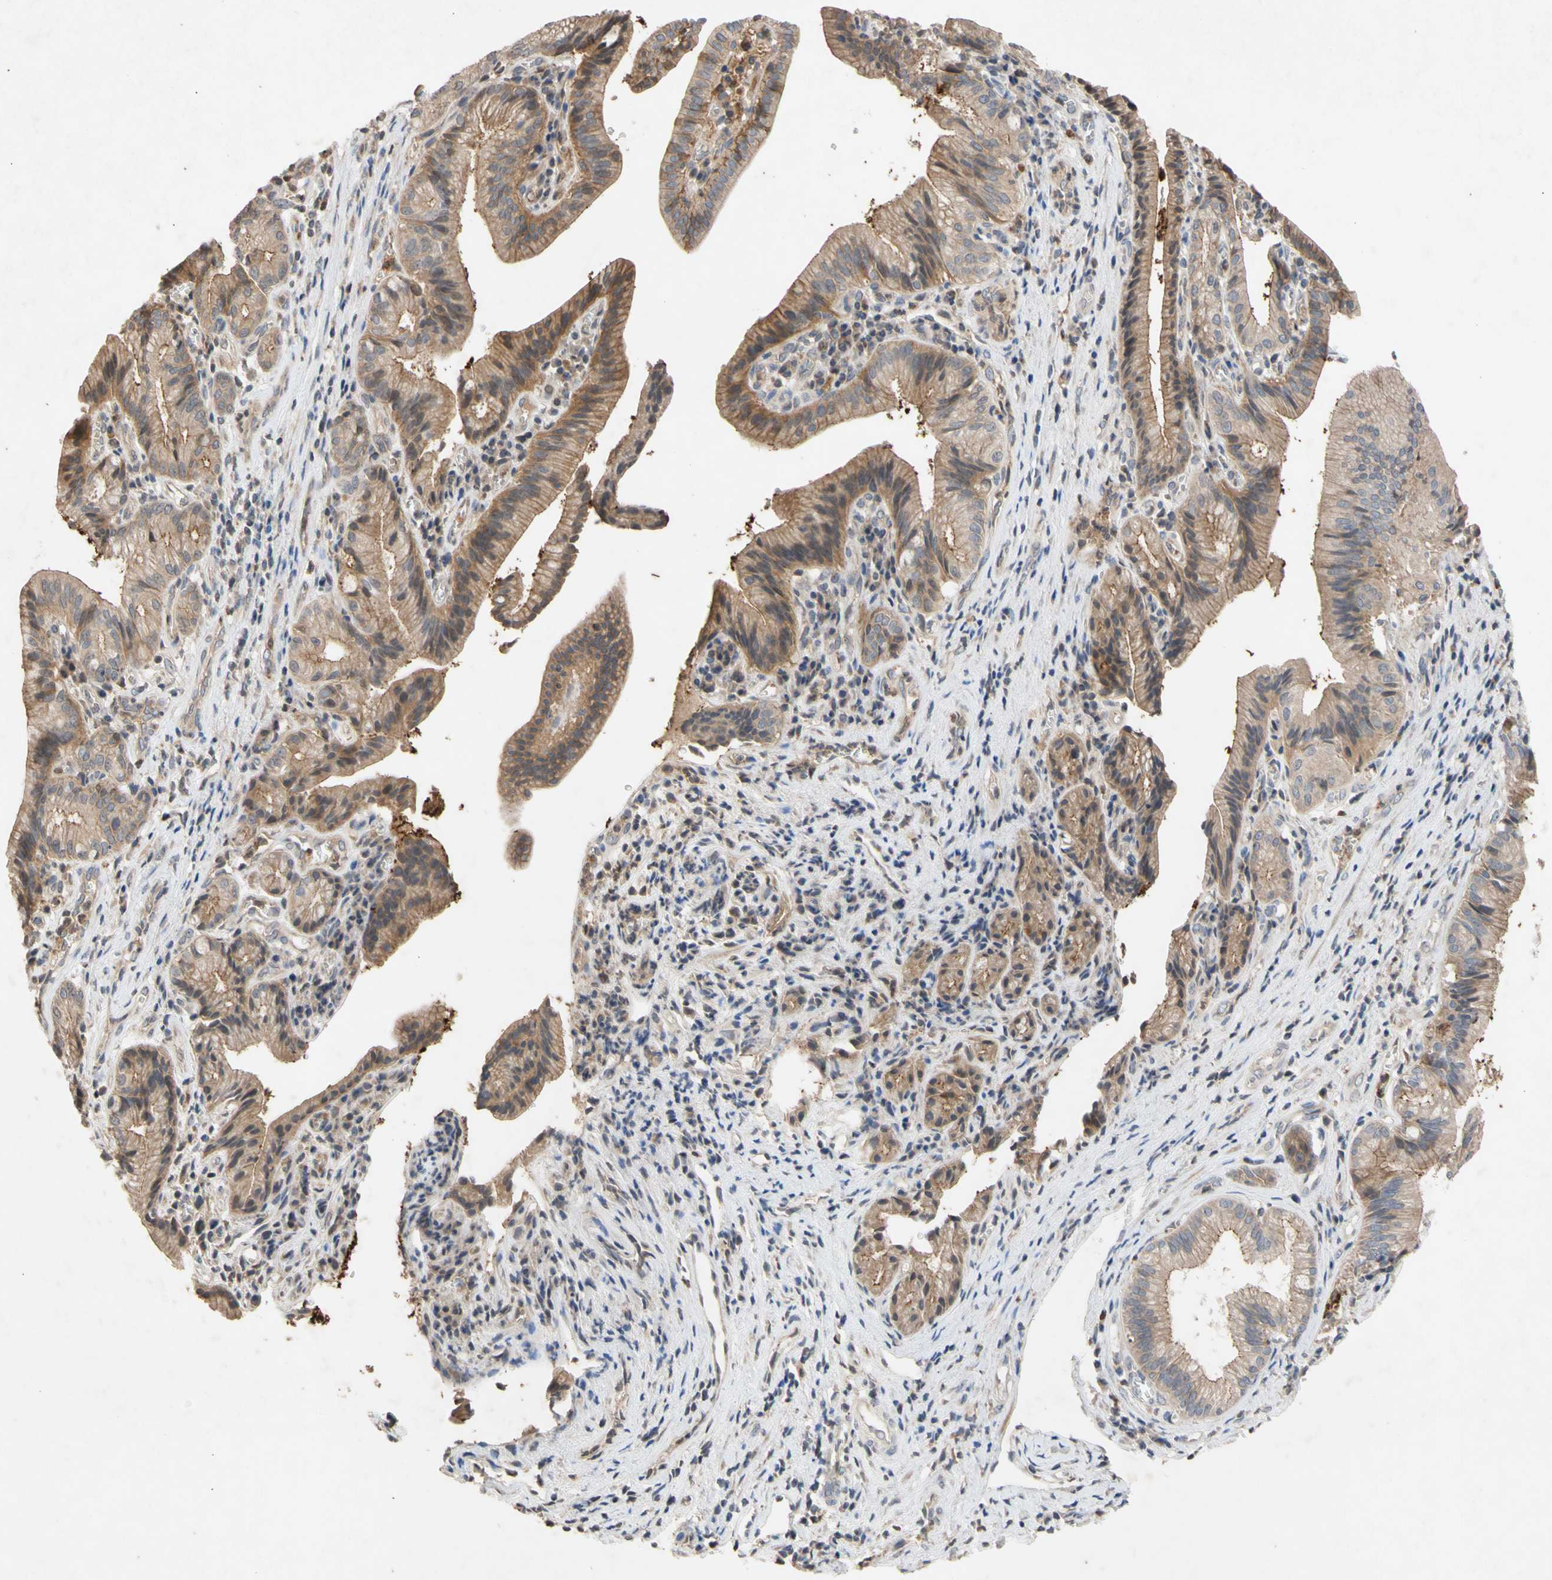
{"staining": {"intensity": "moderate", "quantity": ">75%", "location": "cytoplasmic/membranous"}, "tissue": "pancreatic cancer", "cell_type": "Tumor cells", "image_type": "cancer", "snomed": [{"axis": "morphology", "description": "Adenocarcinoma, NOS"}, {"axis": "topography", "description": "Pancreas"}], "caption": "Brown immunohistochemical staining in human pancreatic cancer (adenocarcinoma) demonstrates moderate cytoplasmic/membranous positivity in approximately >75% of tumor cells. Using DAB (3,3'-diaminobenzidine) (brown) and hematoxylin (blue) stains, captured at high magnification using brightfield microscopy.", "gene": "NECTIN3", "patient": {"sex": "female", "age": 75}}